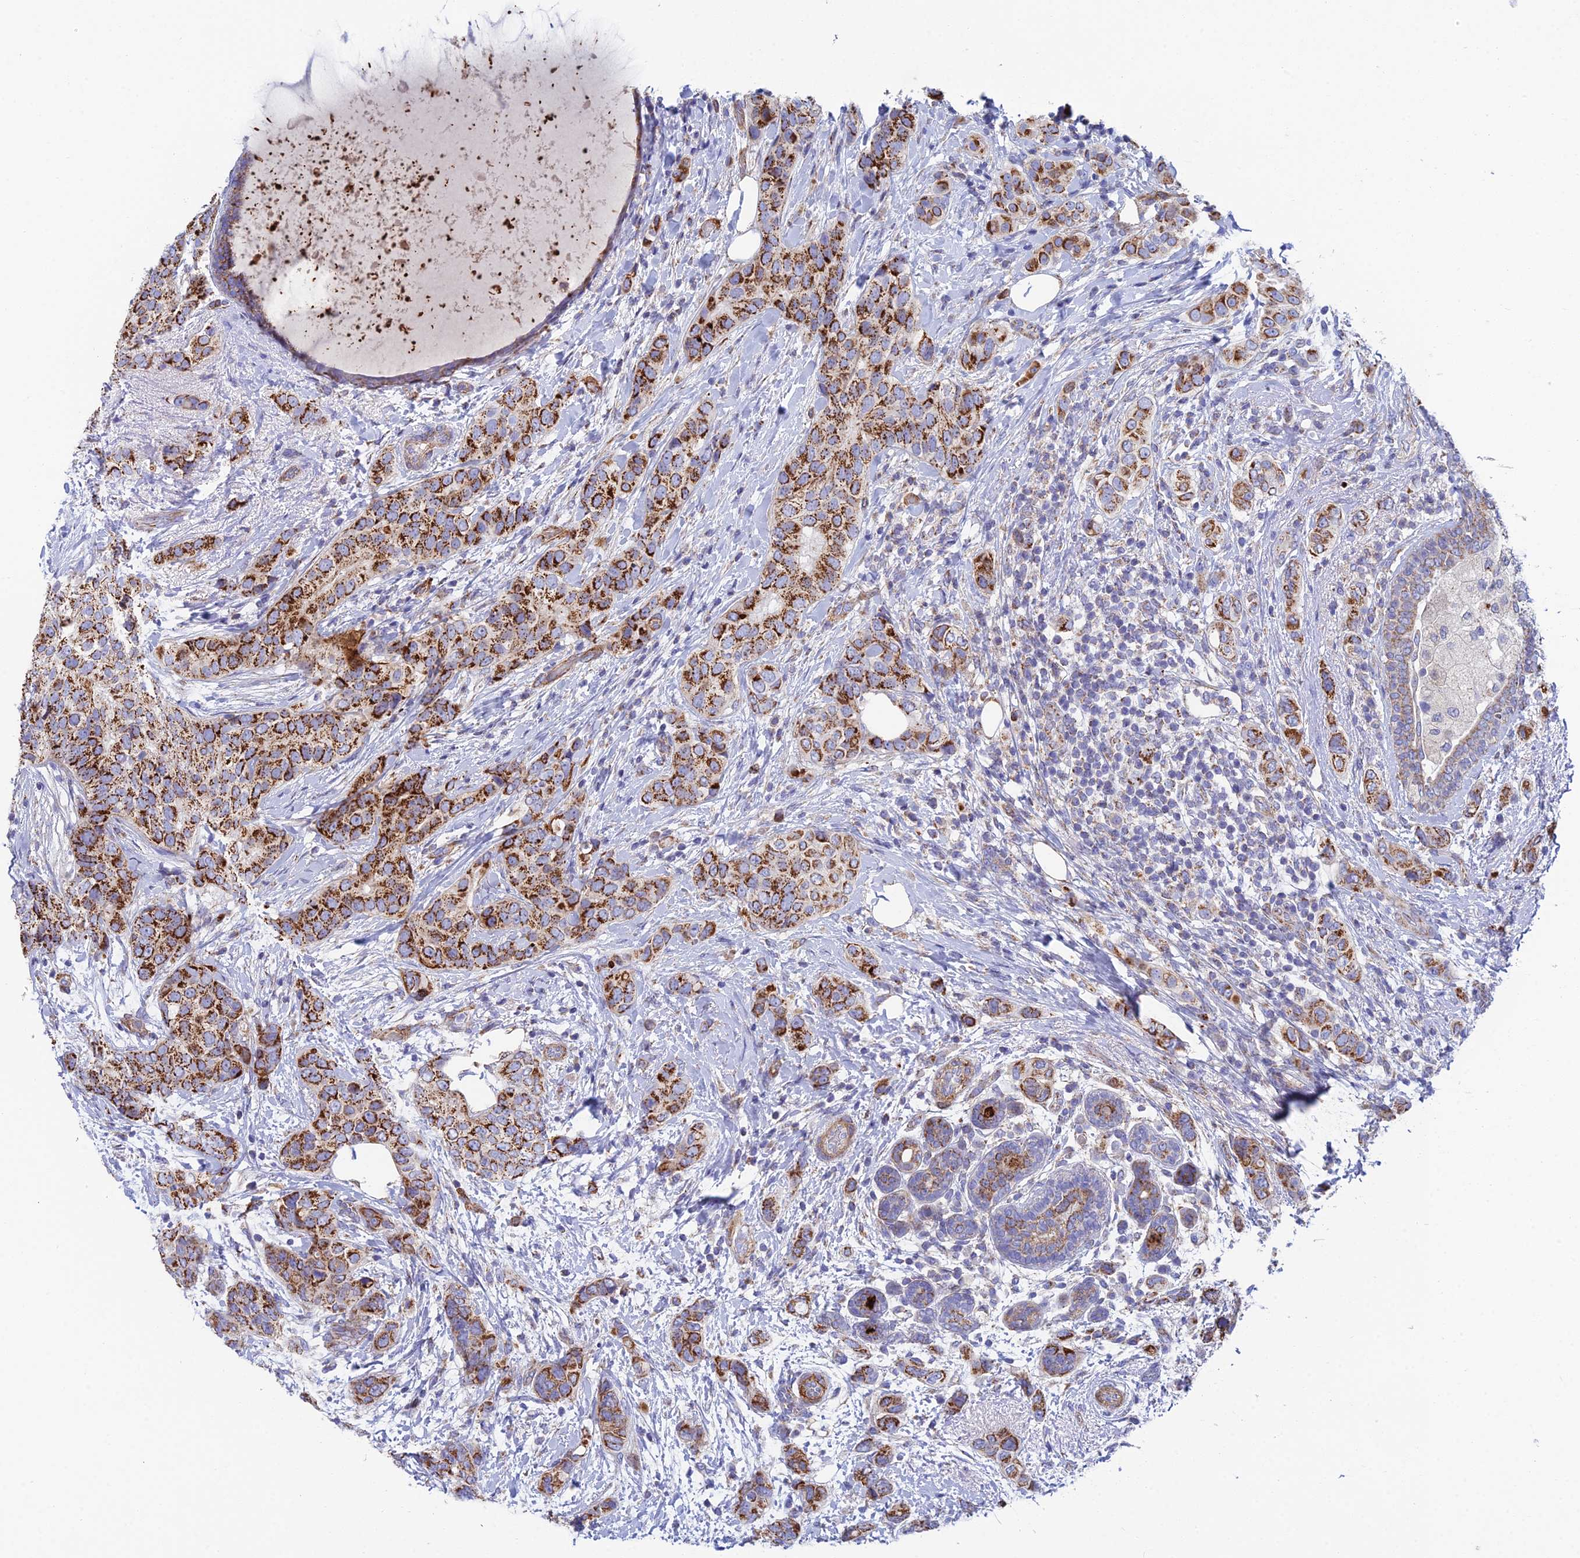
{"staining": {"intensity": "strong", "quantity": ">75%", "location": "cytoplasmic/membranous"}, "tissue": "breast cancer", "cell_type": "Tumor cells", "image_type": "cancer", "snomed": [{"axis": "morphology", "description": "Lobular carcinoma"}, {"axis": "topography", "description": "Breast"}], "caption": "Immunohistochemical staining of human breast cancer (lobular carcinoma) shows high levels of strong cytoplasmic/membranous protein expression in about >75% of tumor cells.", "gene": "CSPG4", "patient": {"sex": "female", "age": 51}}